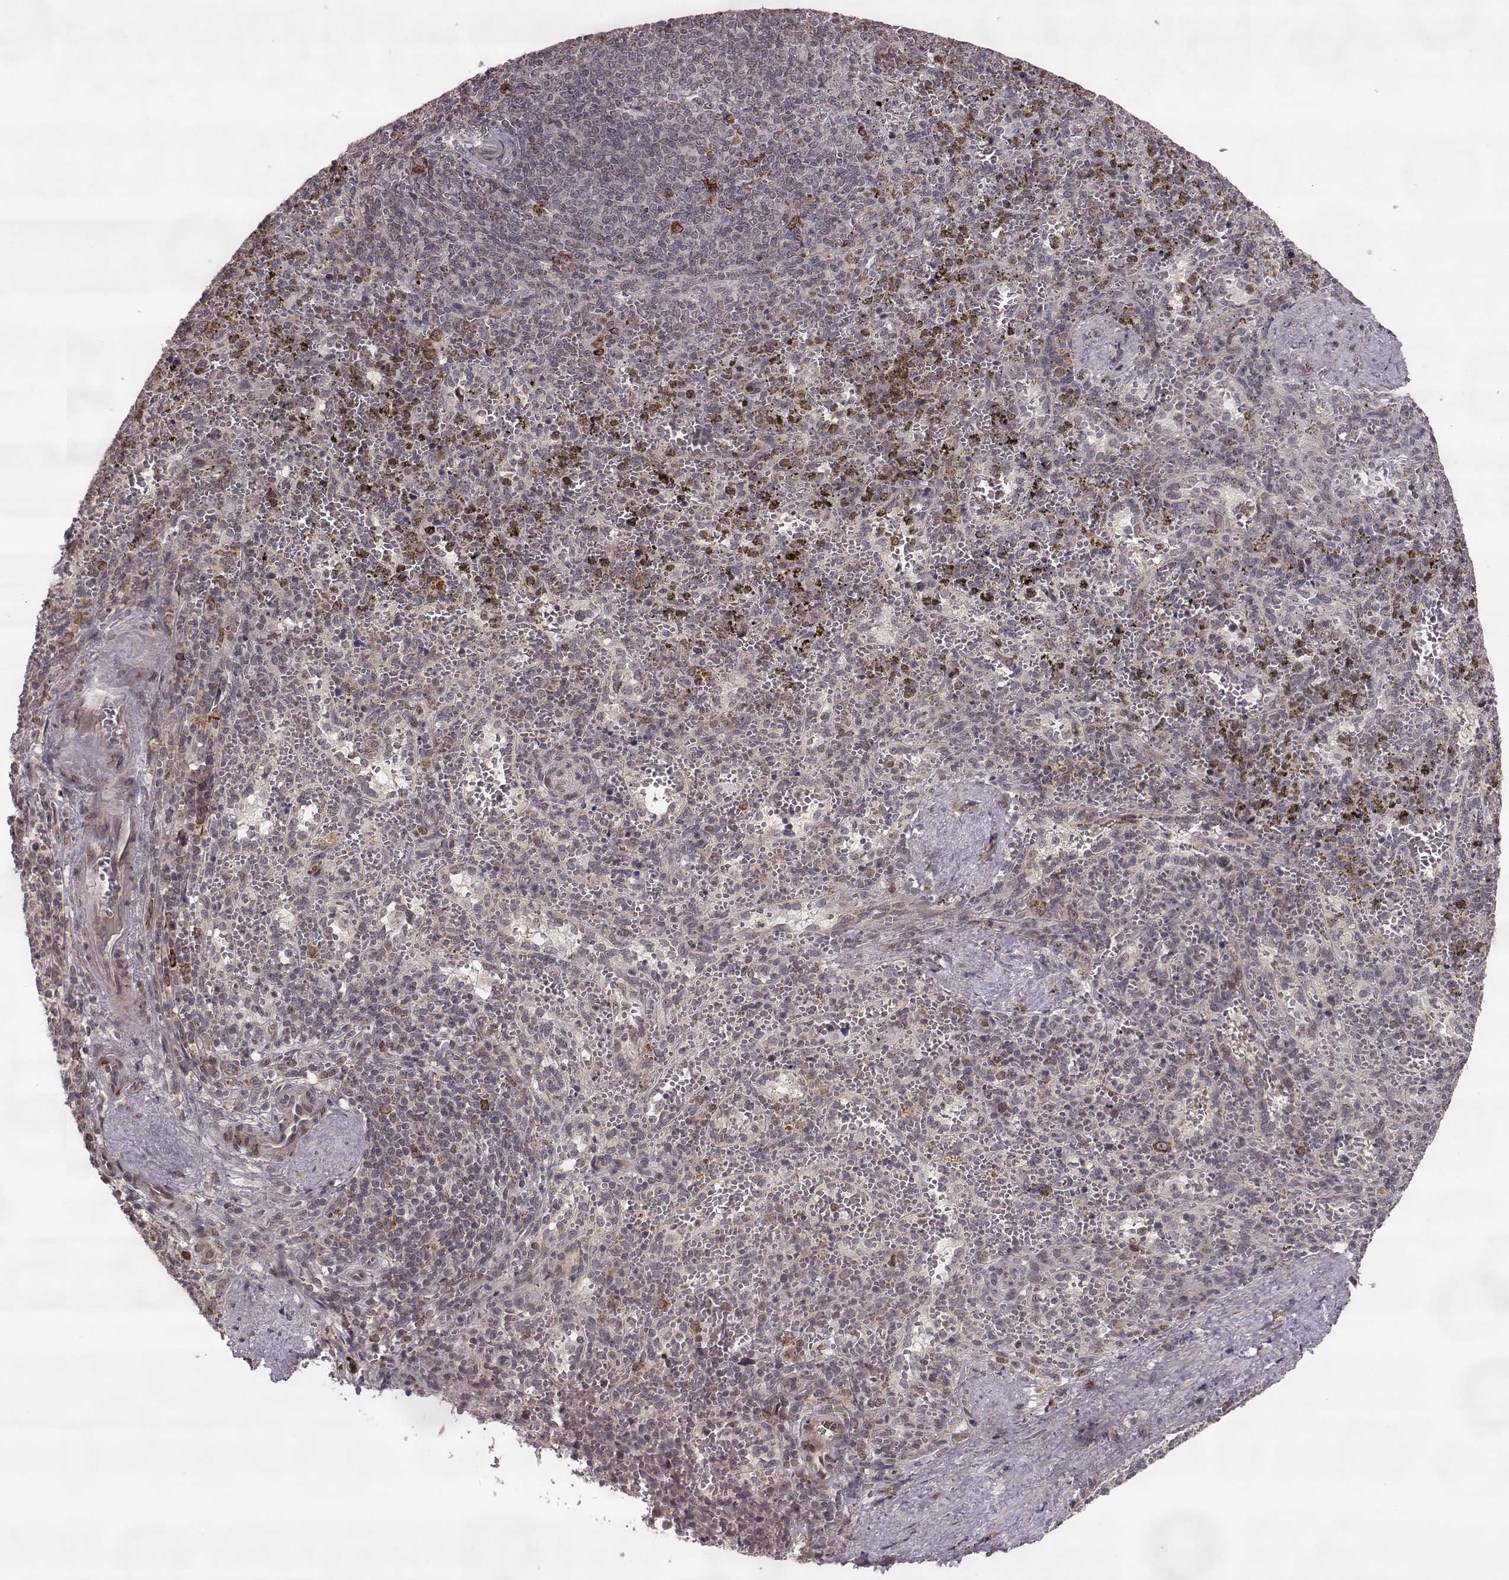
{"staining": {"intensity": "moderate", "quantity": "<25%", "location": "cytoplasmic/membranous"}, "tissue": "spleen", "cell_type": "Cells in red pulp", "image_type": "normal", "snomed": [{"axis": "morphology", "description": "Normal tissue, NOS"}, {"axis": "topography", "description": "Spleen"}], "caption": "High-magnification brightfield microscopy of unremarkable spleen stained with DAB (3,3'-diaminobenzidine) (brown) and counterstained with hematoxylin (blue). cells in red pulp exhibit moderate cytoplasmic/membranous positivity is appreciated in about<25% of cells. (Brightfield microscopy of DAB IHC at high magnification).", "gene": "ELOVL5", "patient": {"sex": "female", "age": 50}}